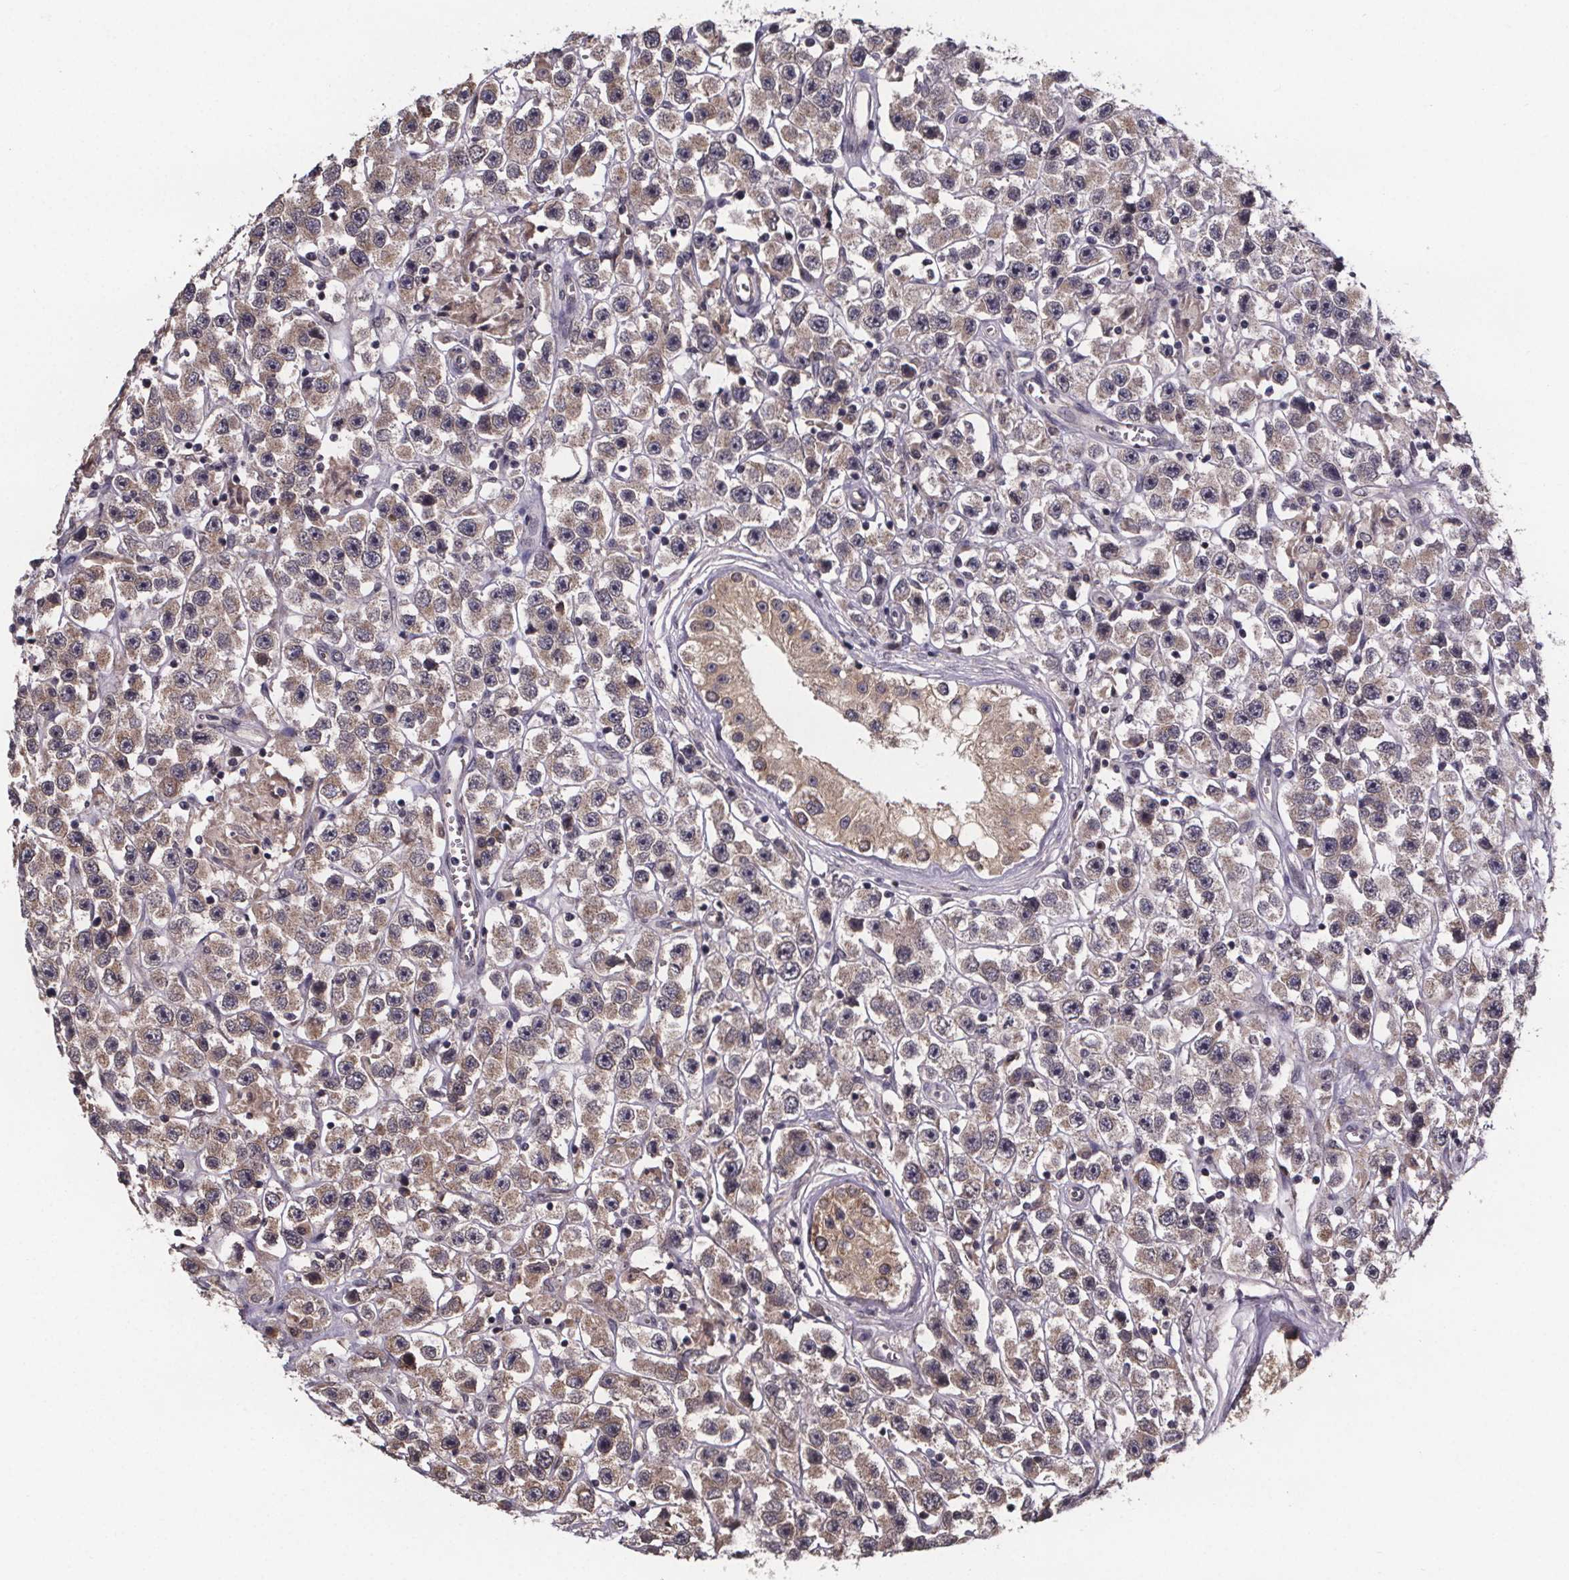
{"staining": {"intensity": "weak", "quantity": ">75%", "location": "cytoplasmic/membranous"}, "tissue": "testis cancer", "cell_type": "Tumor cells", "image_type": "cancer", "snomed": [{"axis": "morphology", "description": "Seminoma, NOS"}, {"axis": "topography", "description": "Testis"}], "caption": "Testis cancer (seminoma) stained with a brown dye displays weak cytoplasmic/membranous positive positivity in about >75% of tumor cells.", "gene": "SAT1", "patient": {"sex": "male", "age": 45}}